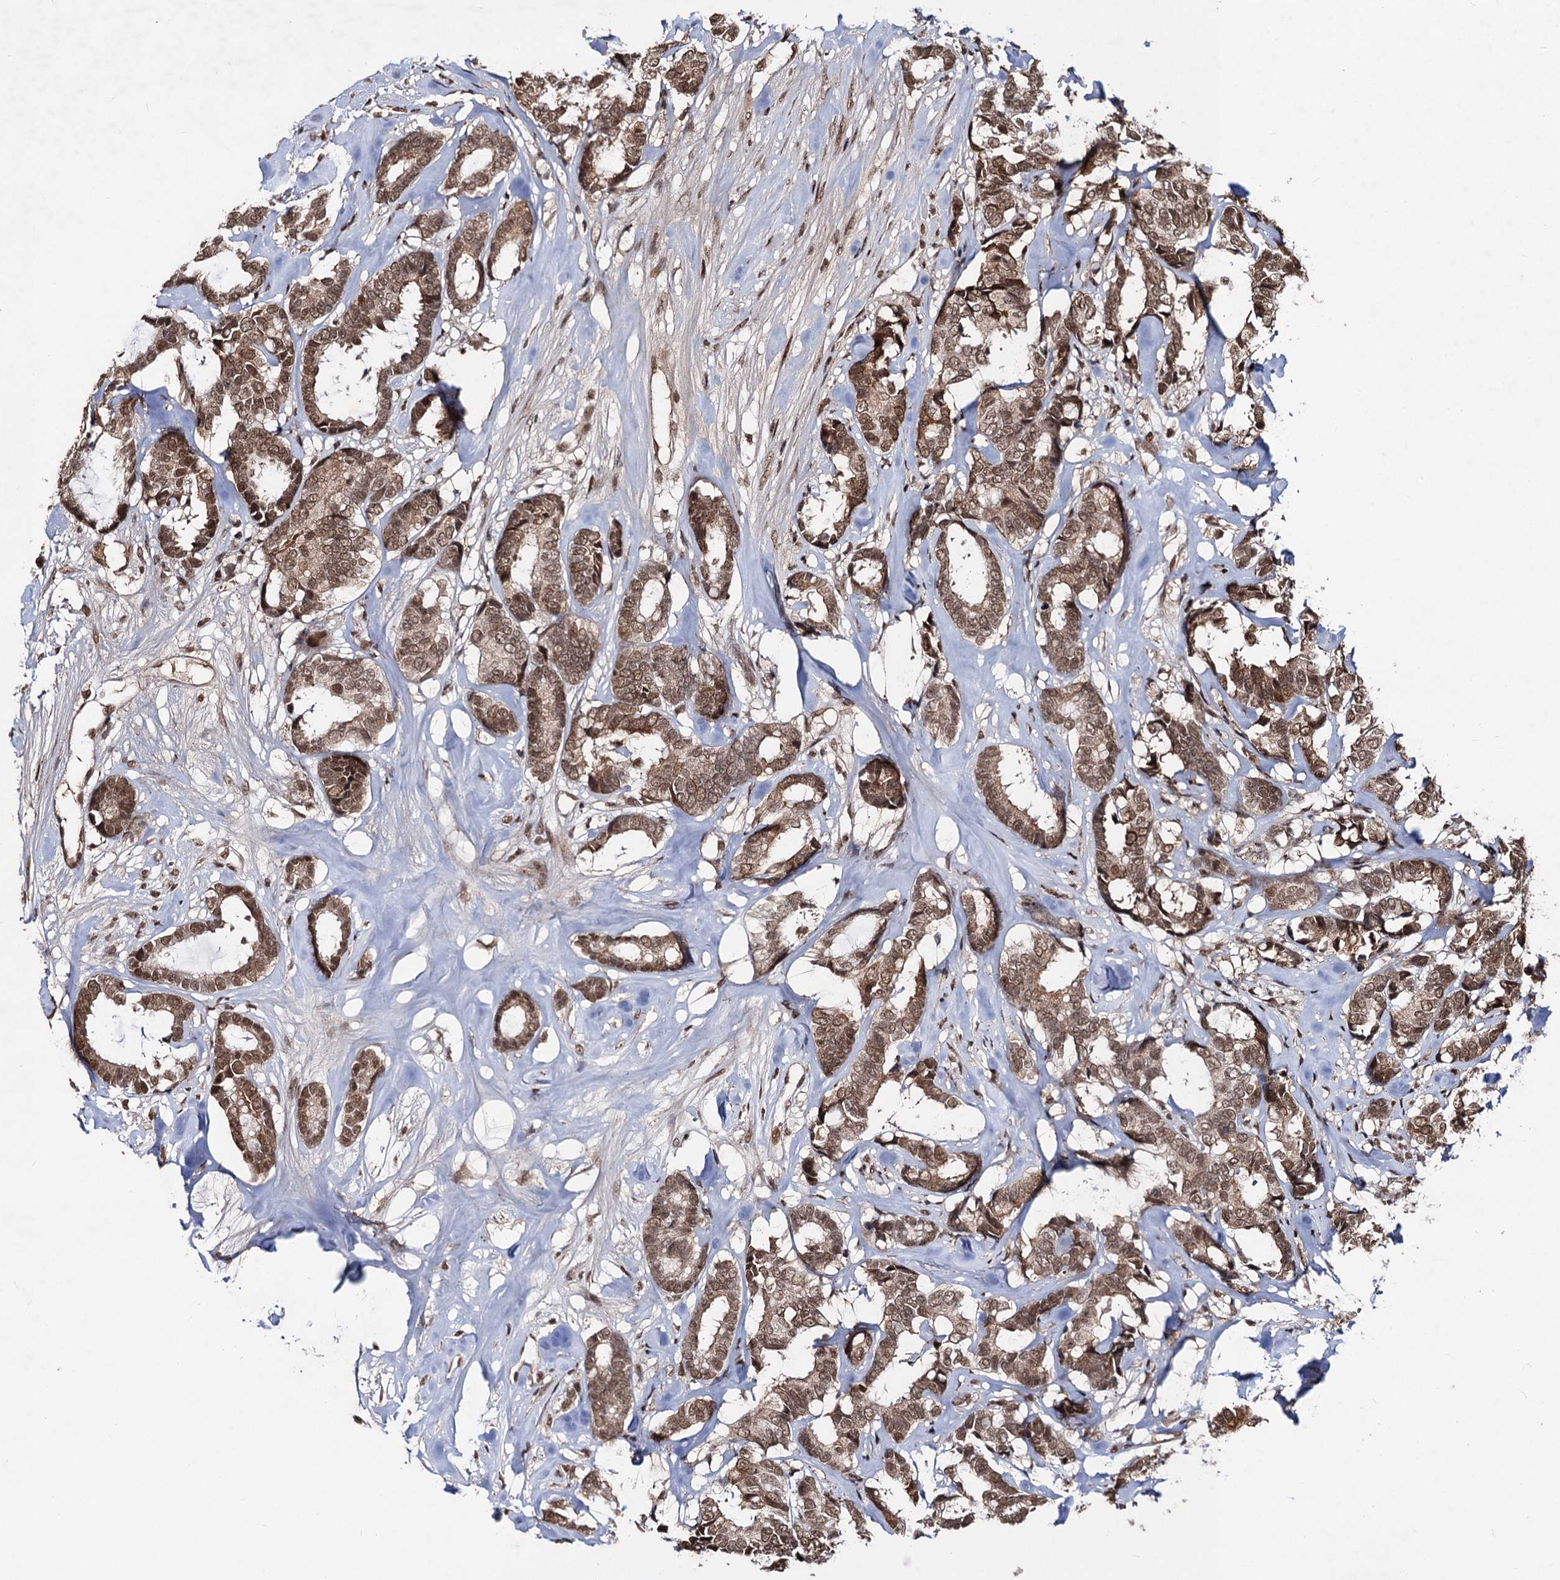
{"staining": {"intensity": "moderate", "quantity": ">75%", "location": "cytoplasmic/membranous,nuclear"}, "tissue": "breast cancer", "cell_type": "Tumor cells", "image_type": "cancer", "snomed": [{"axis": "morphology", "description": "Duct carcinoma"}, {"axis": "topography", "description": "Breast"}], "caption": "There is medium levels of moderate cytoplasmic/membranous and nuclear staining in tumor cells of breast cancer (invasive ductal carcinoma), as demonstrated by immunohistochemical staining (brown color).", "gene": "SFSWAP", "patient": {"sex": "female", "age": 87}}